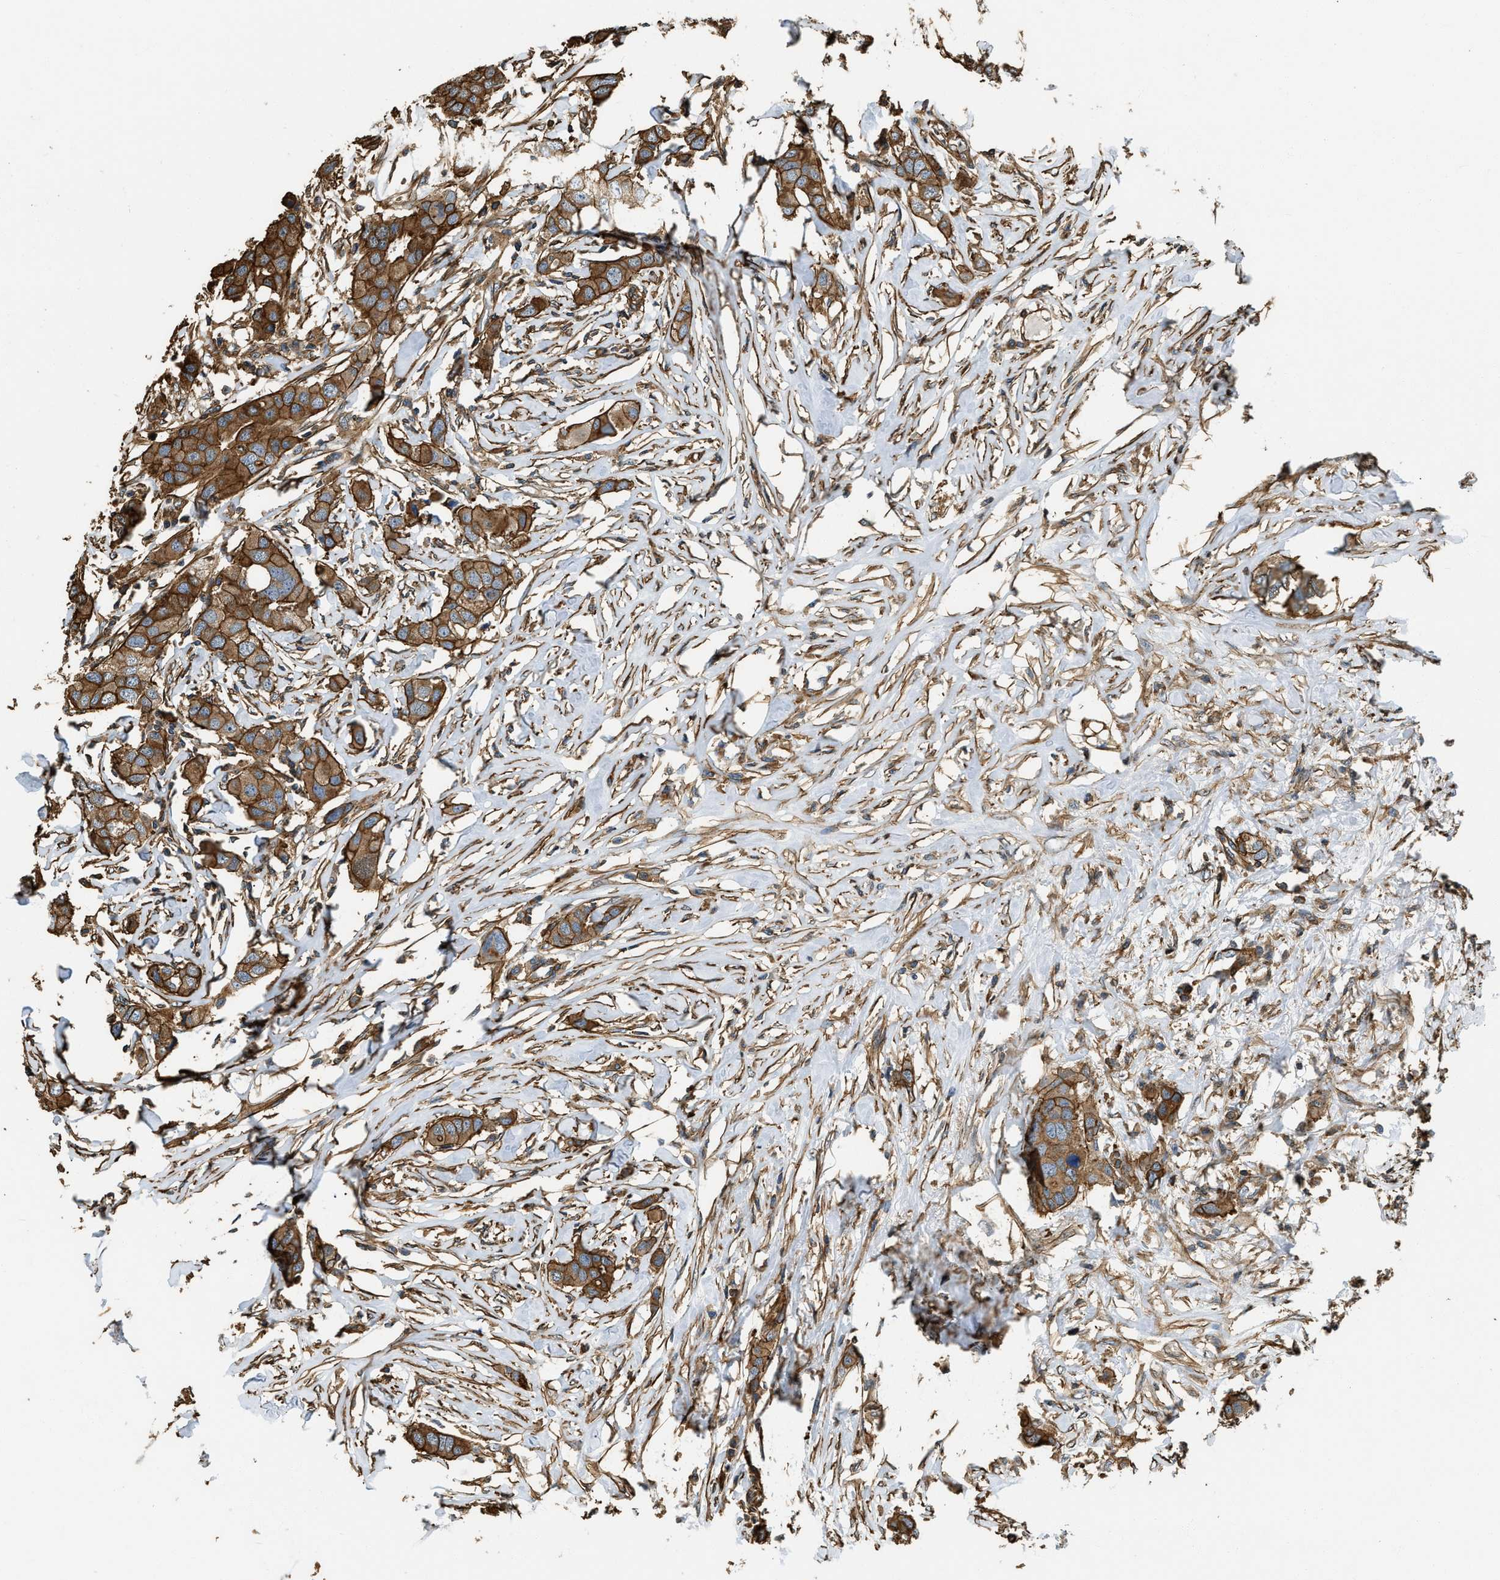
{"staining": {"intensity": "moderate", "quantity": ">75%", "location": "cytoplasmic/membranous"}, "tissue": "breast cancer", "cell_type": "Tumor cells", "image_type": "cancer", "snomed": [{"axis": "morphology", "description": "Duct carcinoma"}, {"axis": "topography", "description": "Breast"}], "caption": "A high-resolution image shows IHC staining of breast infiltrating ductal carcinoma, which demonstrates moderate cytoplasmic/membranous staining in about >75% of tumor cells. Nuclei are stained in blue.", "gene": "YARS1", "patient": {"sex": "female", "age": 50}}